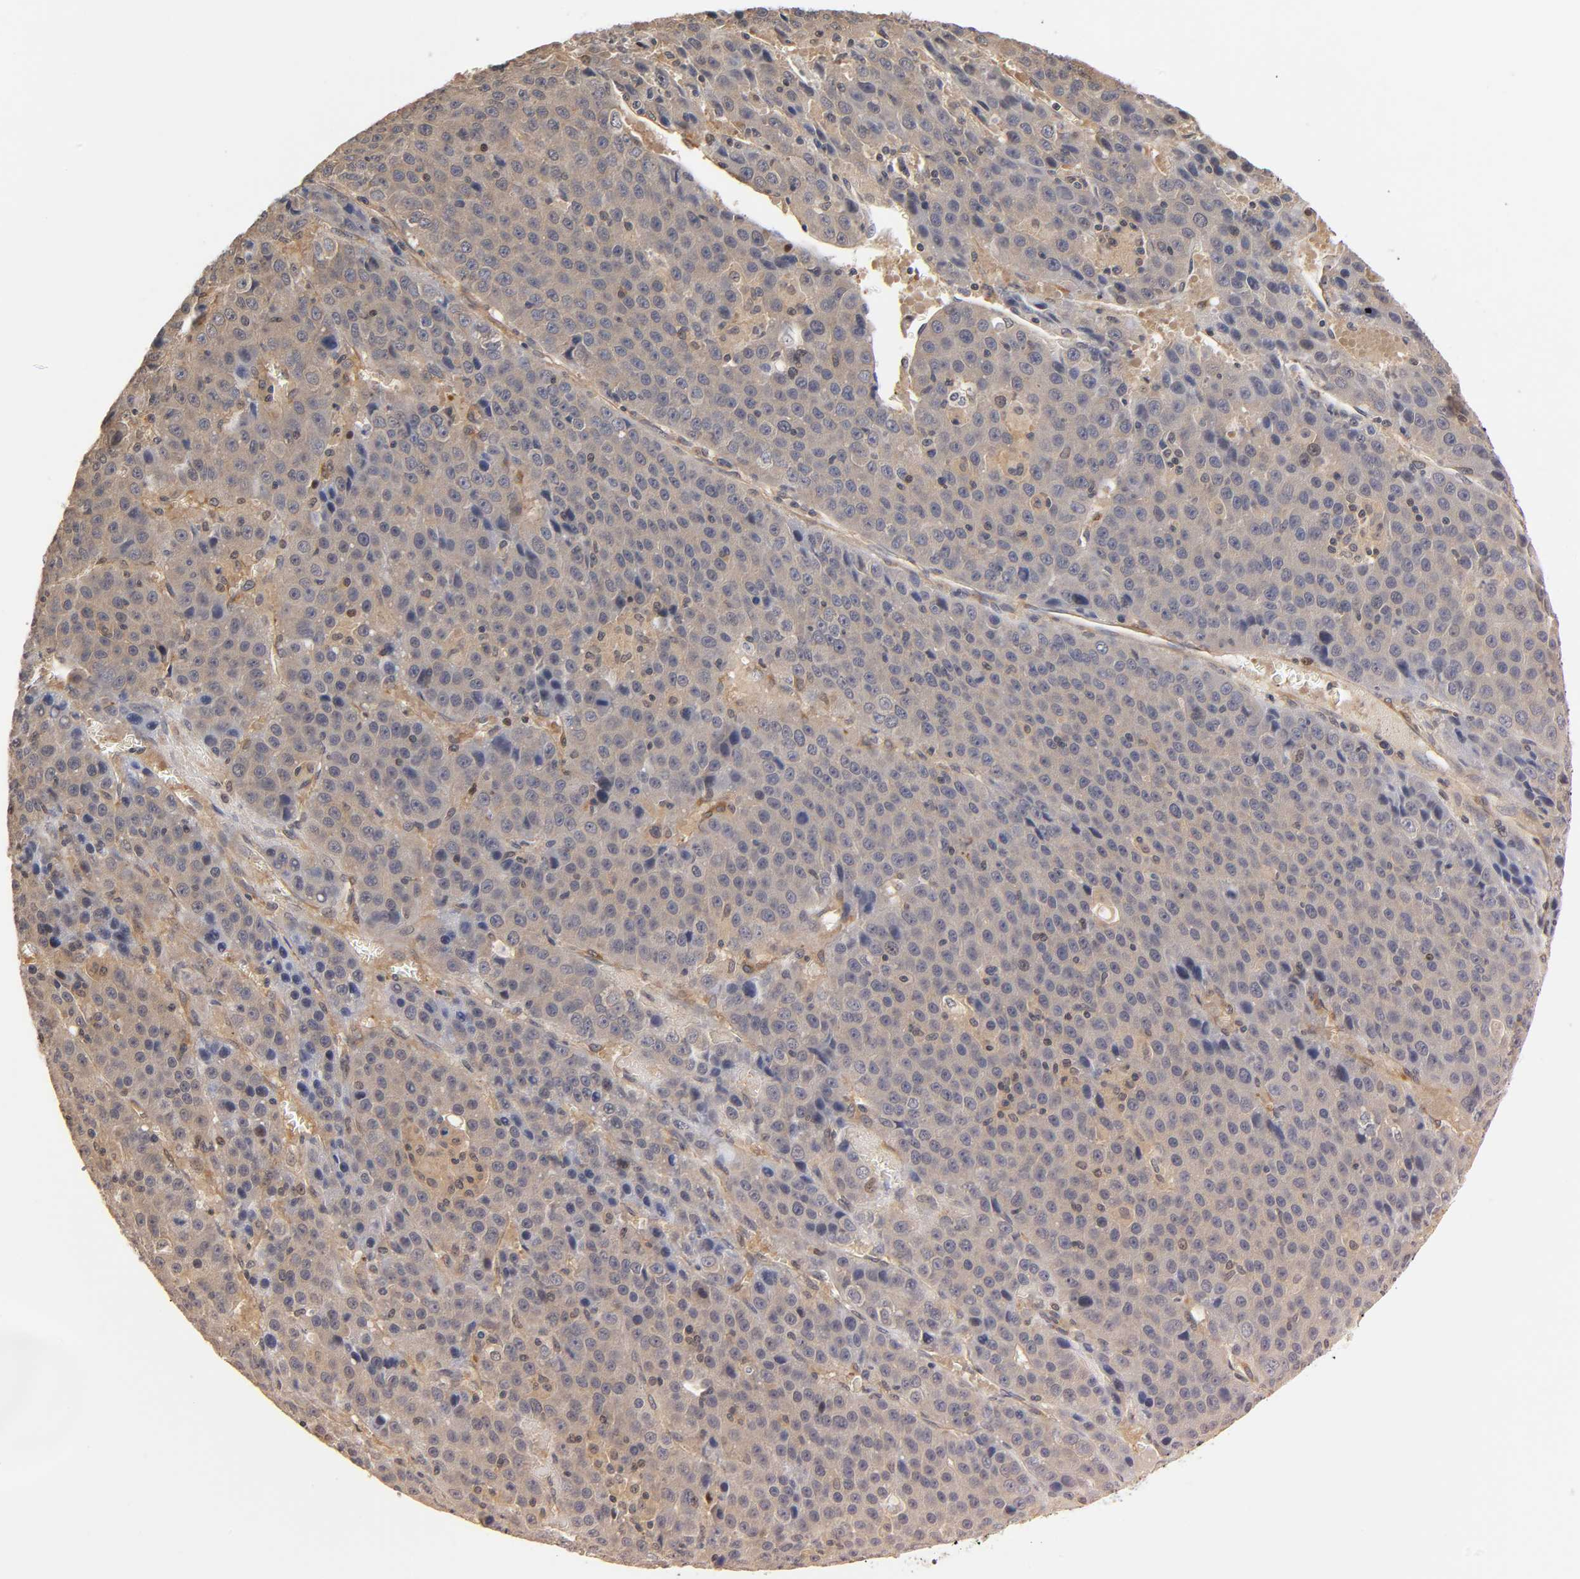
{"staining": {"intensity": "weak", "quantity": "<25%", "location": "cytoplasmic/membranous"}, "tissue": "liver cancer", "cell_type": "Tumor cells", "image_type": "cancer", "snomed": [{"axis": "morphology", "description": "Carcinoma, Hepatocellular, NOS"}, {"axis": "topography", "description": "Liver"}], "caption": "Immunohistochemistry (IHC) histopathology image of neoplastic tissue: hepatocellular carcinoma (liver) stained with DAB exhibits no significant protein expression in tumor cells. (IHC, brightfield microscopy, high magnification).", "gene": "PDE5A", "patient": {"sex": "female", "age": 53}}